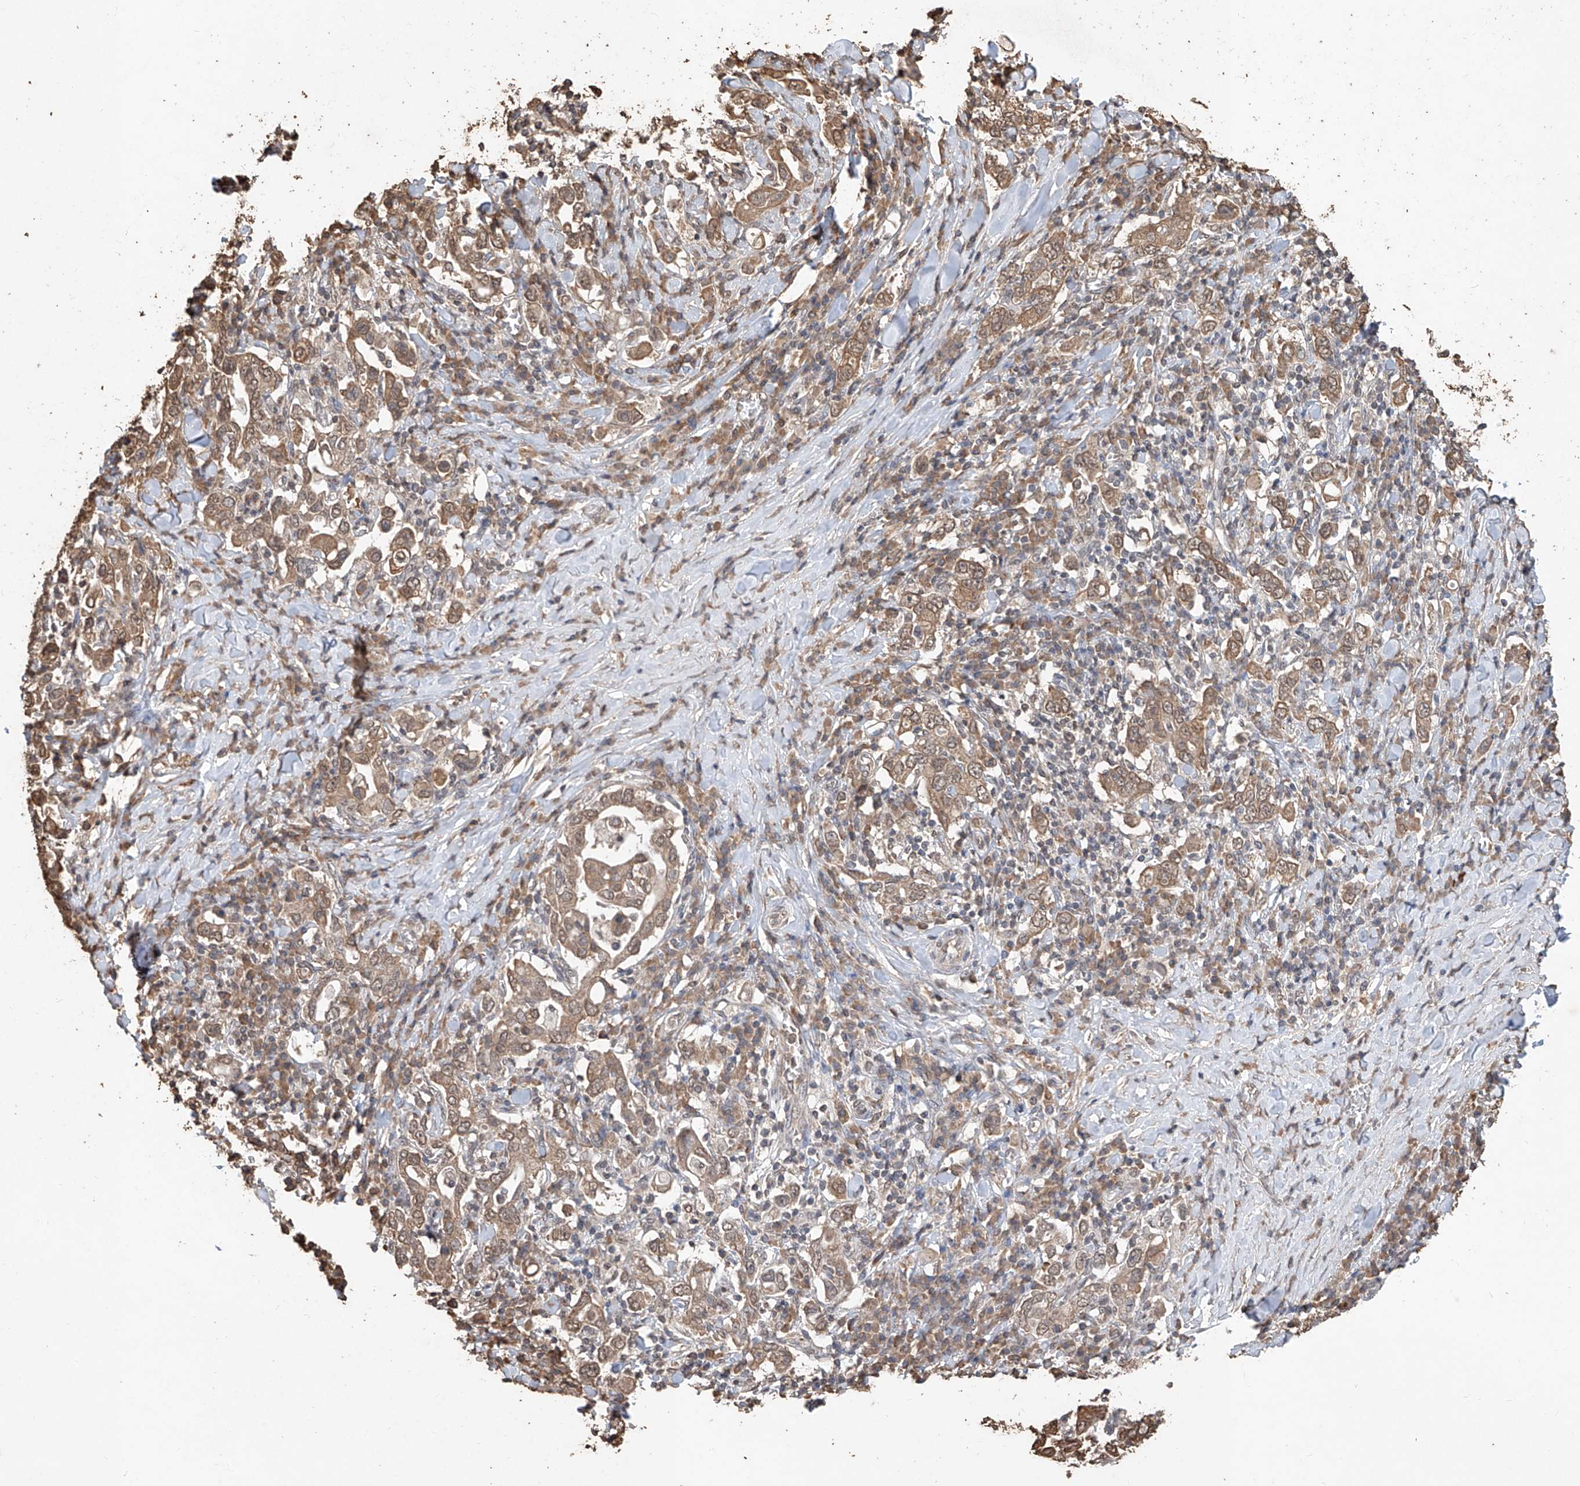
{"staining": {"intensity": "moderate", "quantity": ">75%", "location": "cytoplasmic/membranous"}, "tissue": "stomach cancer", "cell_type": "Tumor cells", "image_type": "cancer", "snomed": [{"axis": "morphology", "description": "Adenocarcinoma, NOS"}, {"axis": "topography", "description": "Stomach, upper"}], "caption": "The micrograph demonstrates staining of stomach cancer (adenocarcinoma), revealing moderate cytoplasmic/membranous protein expression (brown color) within tumor cells.", "gene": "ELOVL1", "patient": {"sex": "male", "age": 62}}